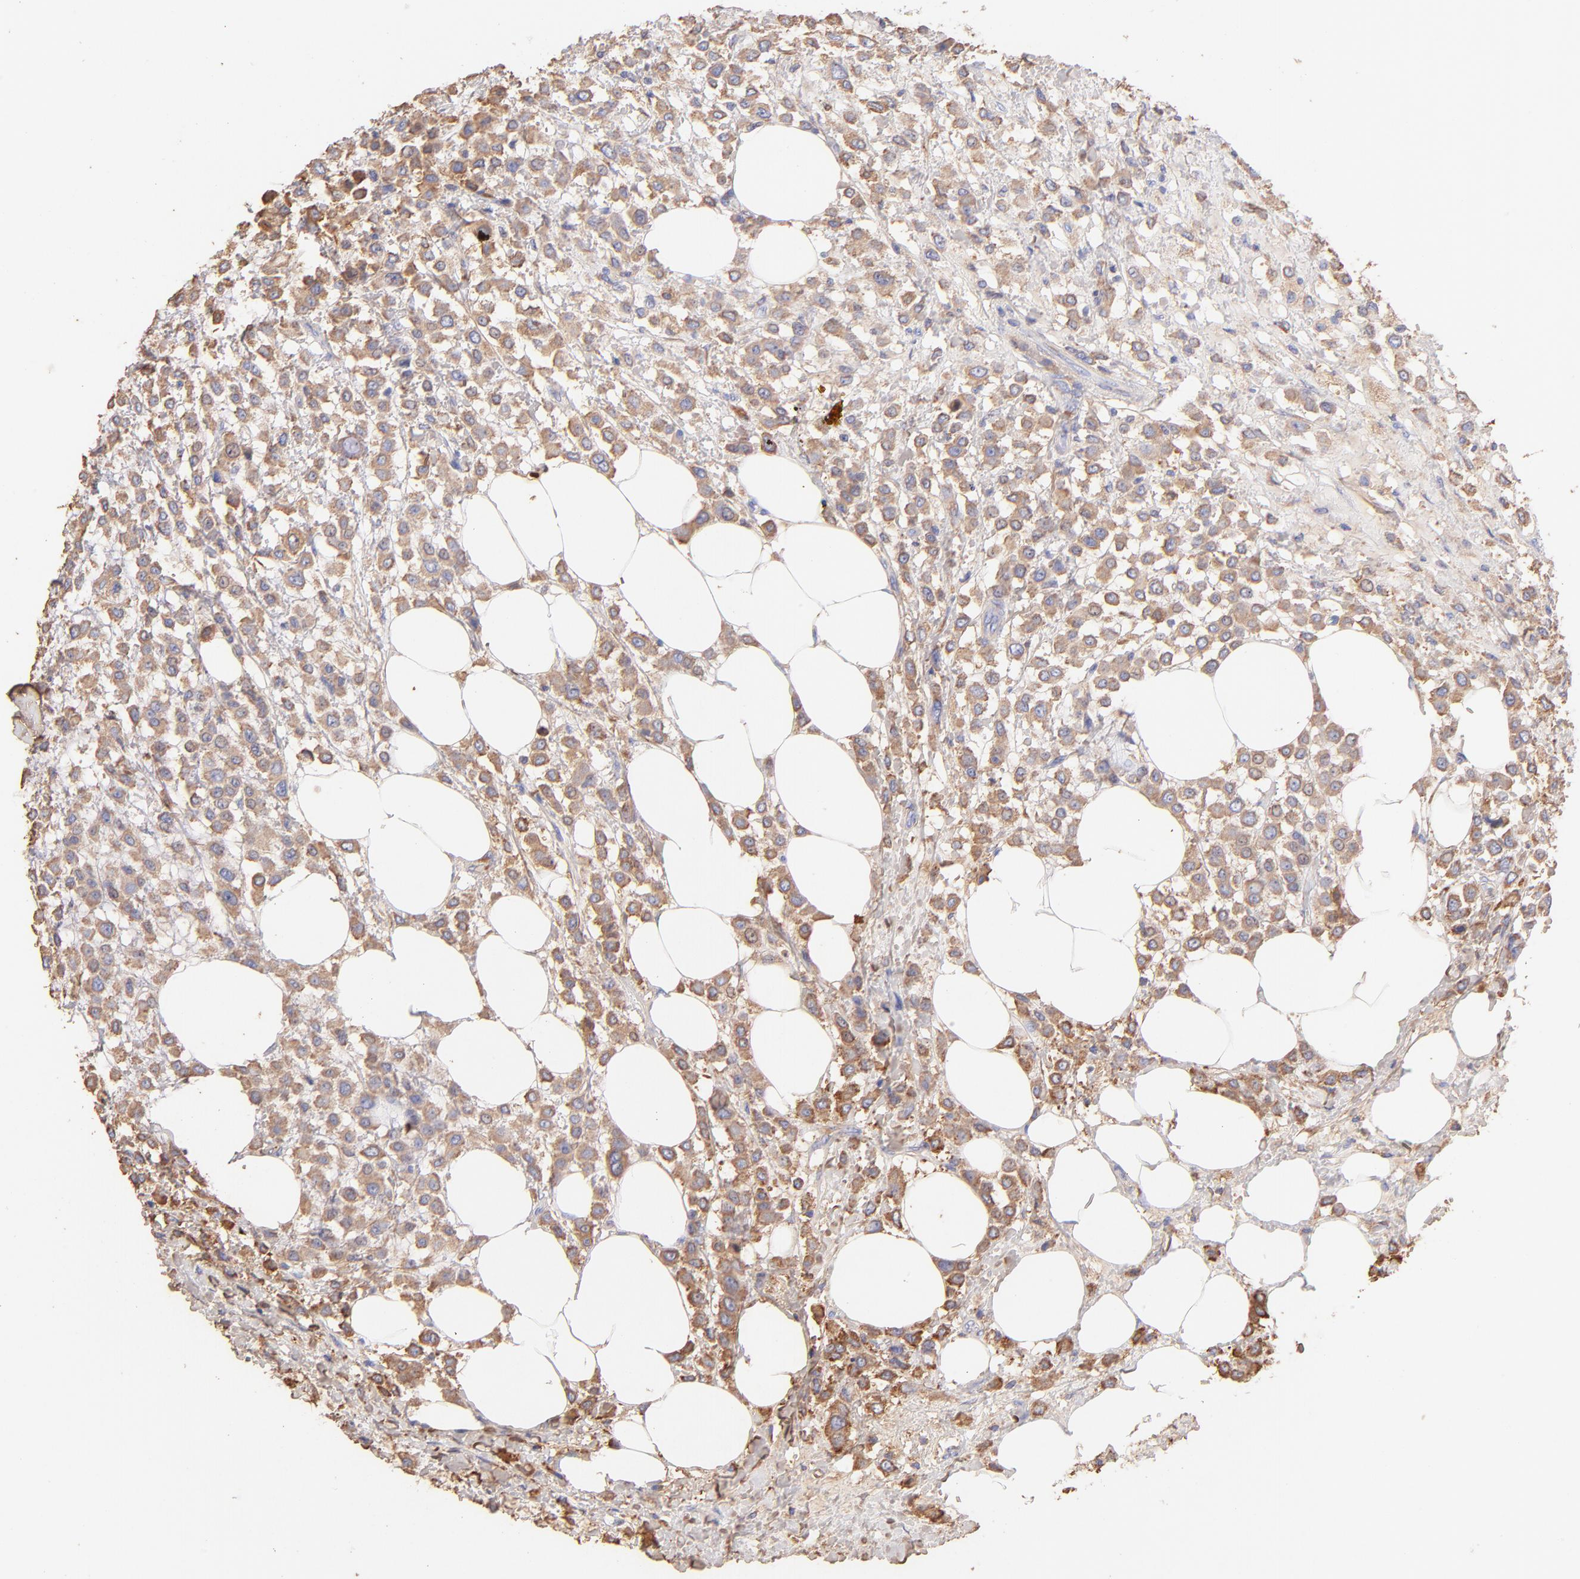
{"staining": {"intensity": "moderate", "quantity": ">75%", "location": "cytoplasmic/membranous"}, "tissue": "breast cancer", "cell_type": "Tumor cells", "image_type": "cancer", "snomed": [{"axis": "morphology", "description": "Lobular carcinoma"}, {"axis": "topography", "description": "Breast"}], "caption": "Moderate cytoplasmic/membranous staining is appreciated in about >75% of tumor cells in breast cancer.", "gene": "BGN", "patient": {"sex": "female", "age": 85}}